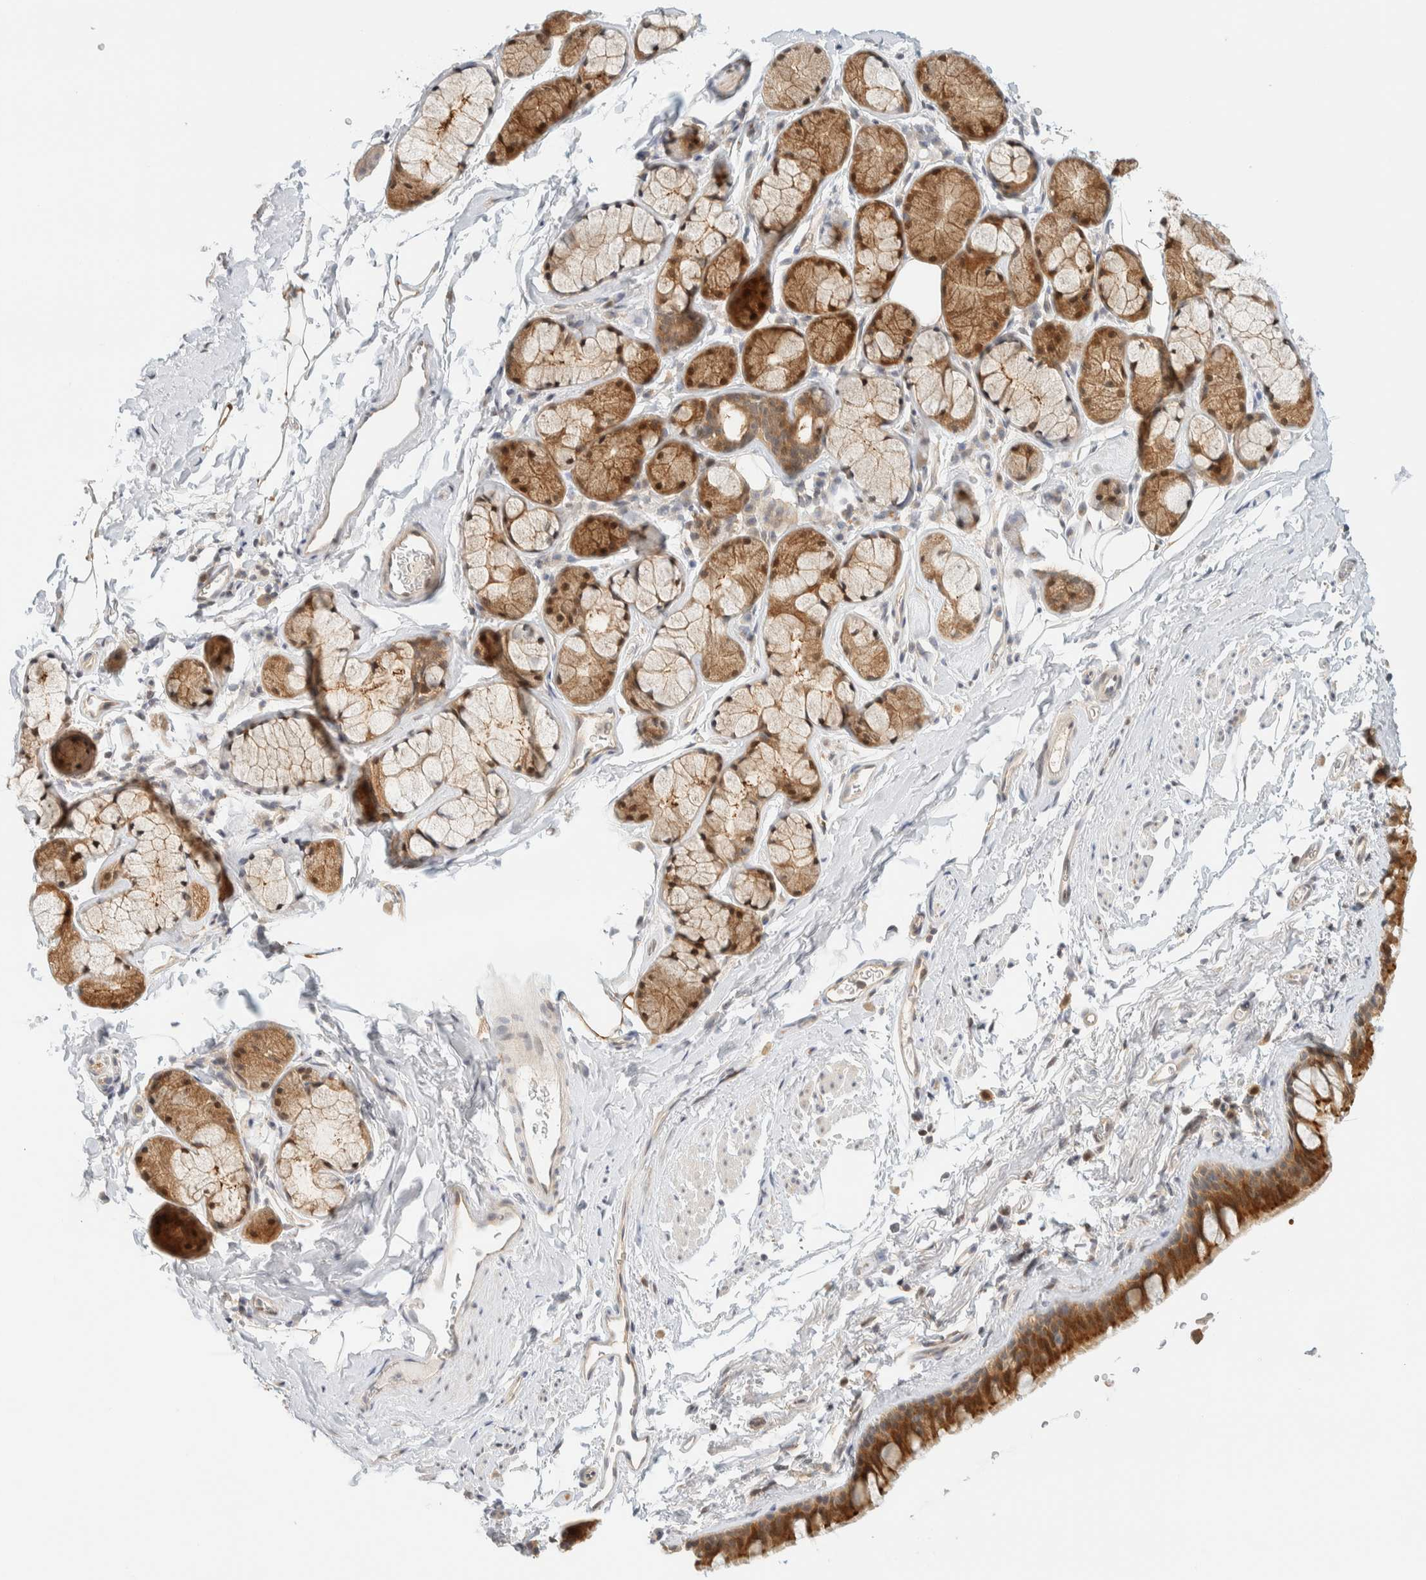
{"staining": {"intensity": "strong", "quantity": ">75%", "location": "cytoplasmic/membranous"}, "tissue": "bronchus", "cell_type": "Respiratory epithelial cells", "image_type": "normal", "snomed": [{"axis": "morphology", "description": "Normal tissue, NOS"}, {"axis": "topography", "description": "Cartilage tissue"}, {"axis": "topography", "description": "Bronchus"}, {"axis": "topography", "description": "Lung"}], "caption": "Immunohistochemical staining of benign bronchus demonstrates high levels of strong cytoplasmic/membranous positivity in approximately >75% of respiratory epithelial cells.", "gene": "PCYT2", "patient": {"sex": "male", "age": 64}}